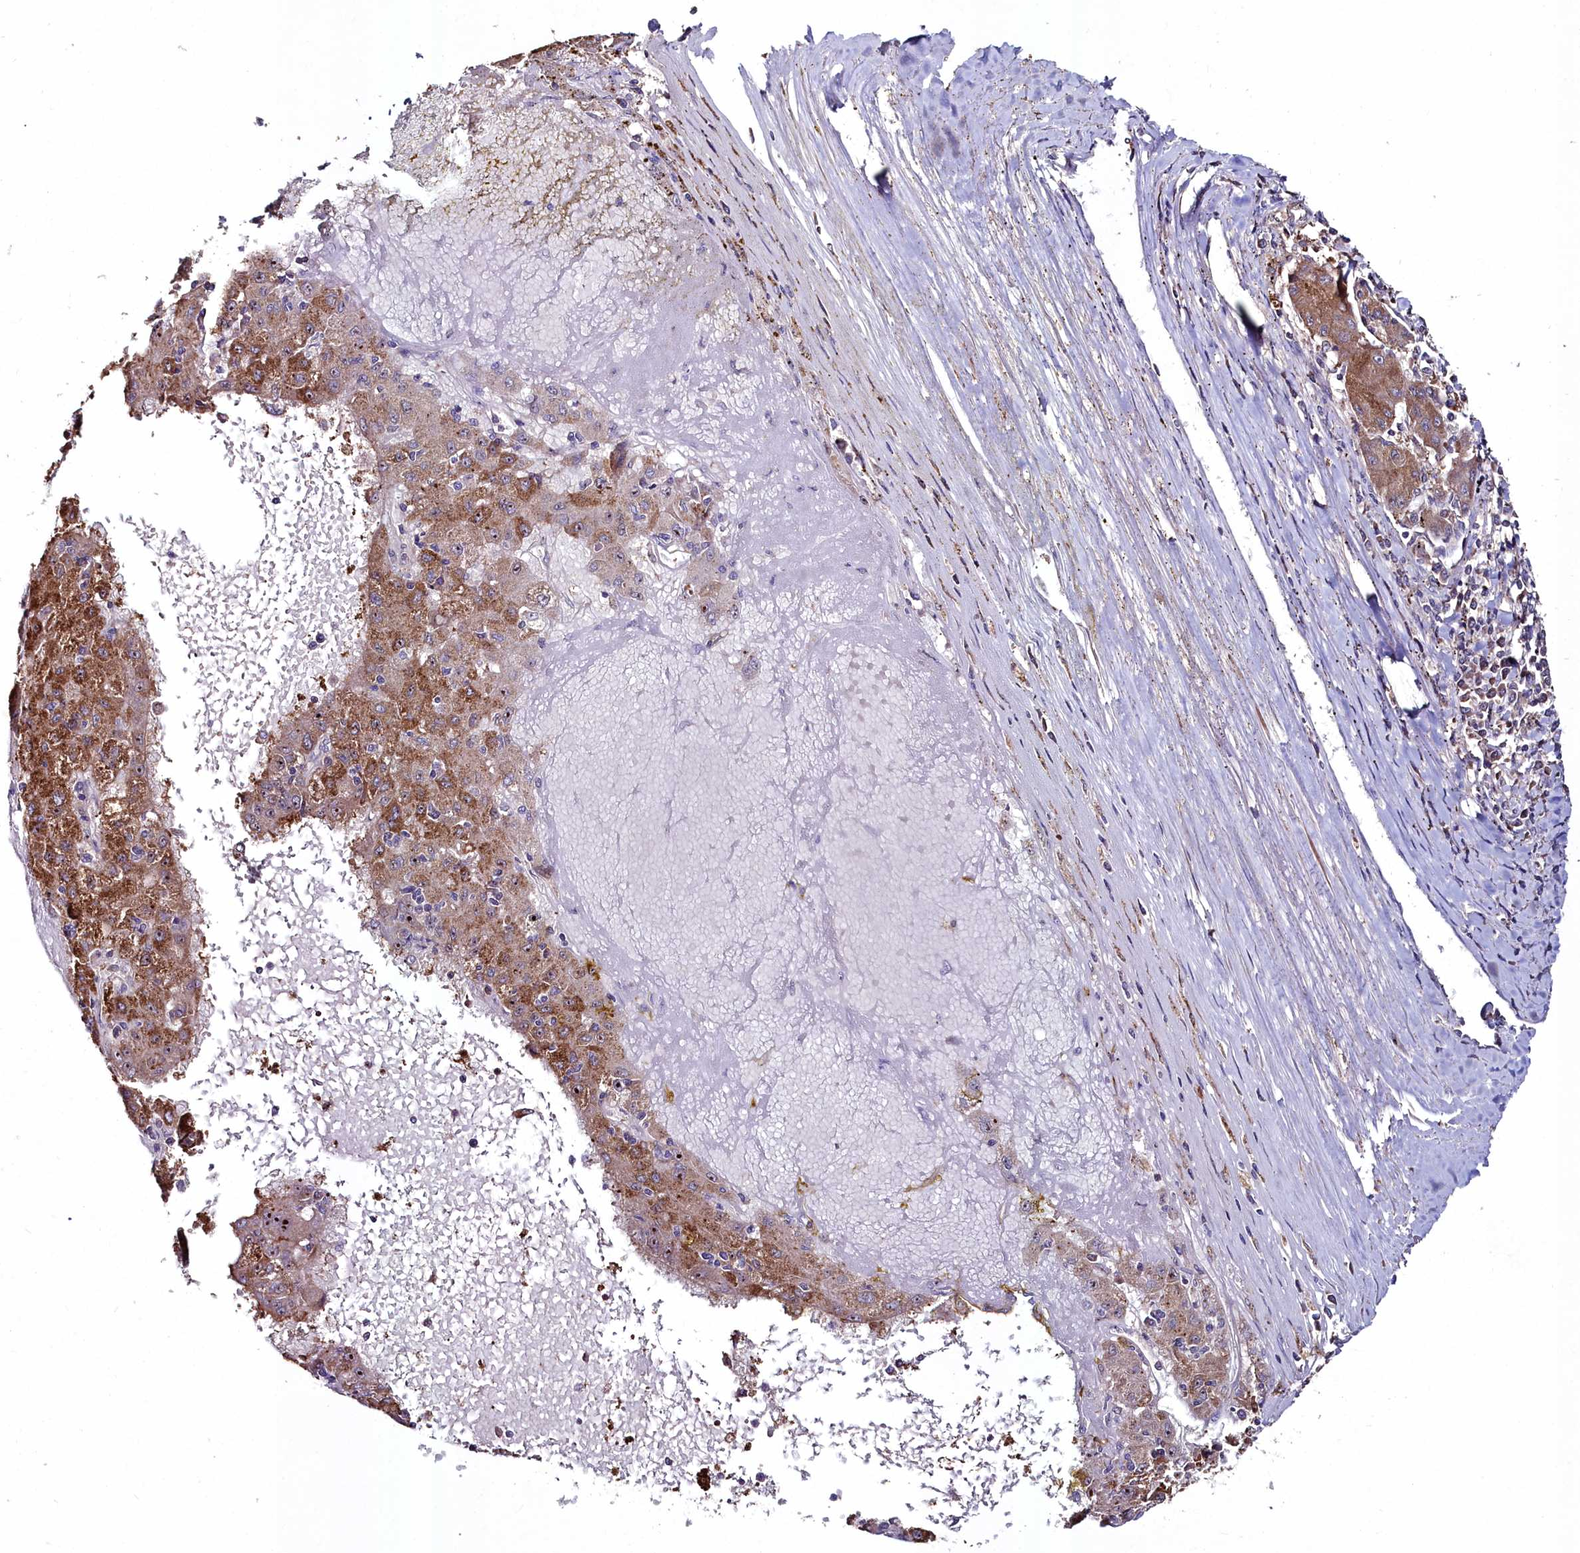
{"staining": {"intensity": "moderate", "quantity": ">75%", "location": "cytoplasmic/membranous"}, "tissue": "liver cancer", "cell_type": "Tumor cells", "image_type": "cancer", "snomed": [{"axis": "morphology", "description": "Carcinoma, Hepatocellular, NOS"}, {"axis": "topography", "description": "Liver"}], "caption": "Liver hepatocellular carcinoma stained with DAB (3,3'-diaminobenzidine) IHC demonstrates medium levels of moderate cytoplasmic/membranous expression in approximately >75% of tumor cells. The protein is stained brown, and the nuclei are stained in blue (DAB IHC with brightfield microscopy, high magnification).", "gene": "AMBRA1", "patient": {"sex": "male", "age": 72}}